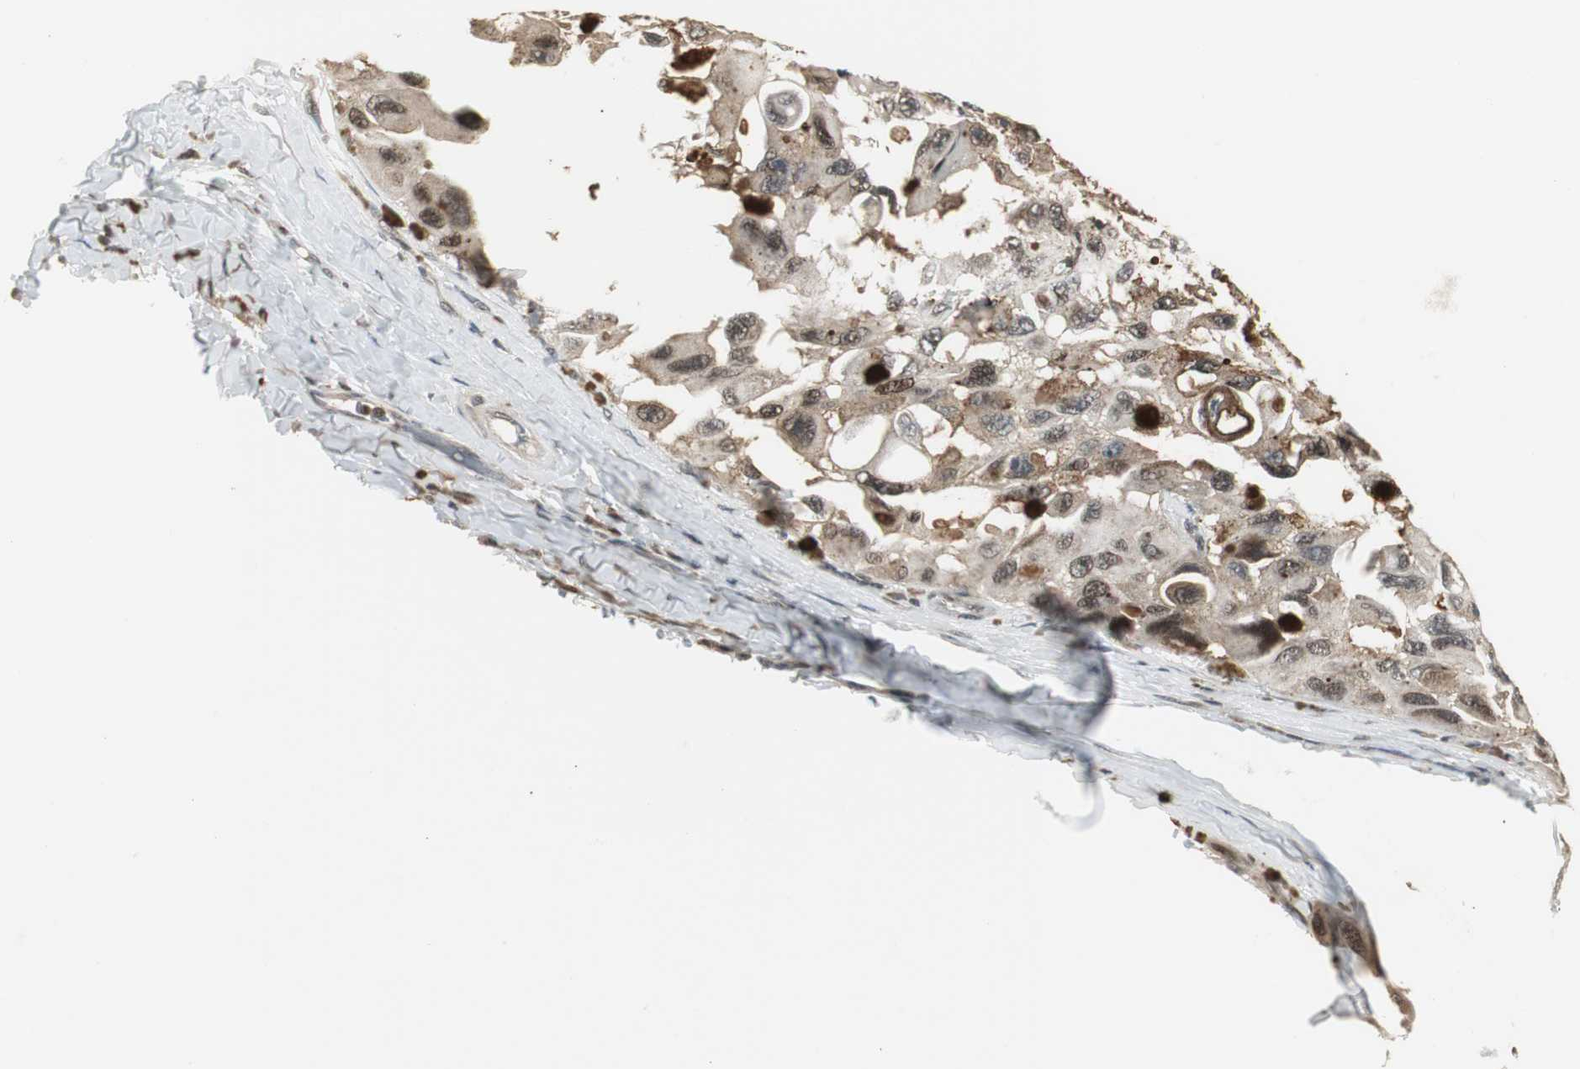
{"staining": {"intensity": "moderate", "quantity": ">75%", "location": "cytoplasmic/membranous,nuclear"}, "tissue": "melanoma", "cell_type": "Tumor cells", "image_type": "cancer", "snomed": [{"axis": "morphology", "description": "Malignant melanoma, NOS"}, {"axis": "topography", "description": "Skin"}], "caption": "This micrograph reveals melanoma stained with immunohistochemistry (IHC) to label a protein in brown. The cytoplasmic/membranous and nuclear of tumor cells show moderate positivity for the protein. Nuclei are counter-stained blue.", "gene": "MPG", "patient": {"sex": "female", "age": 73}}